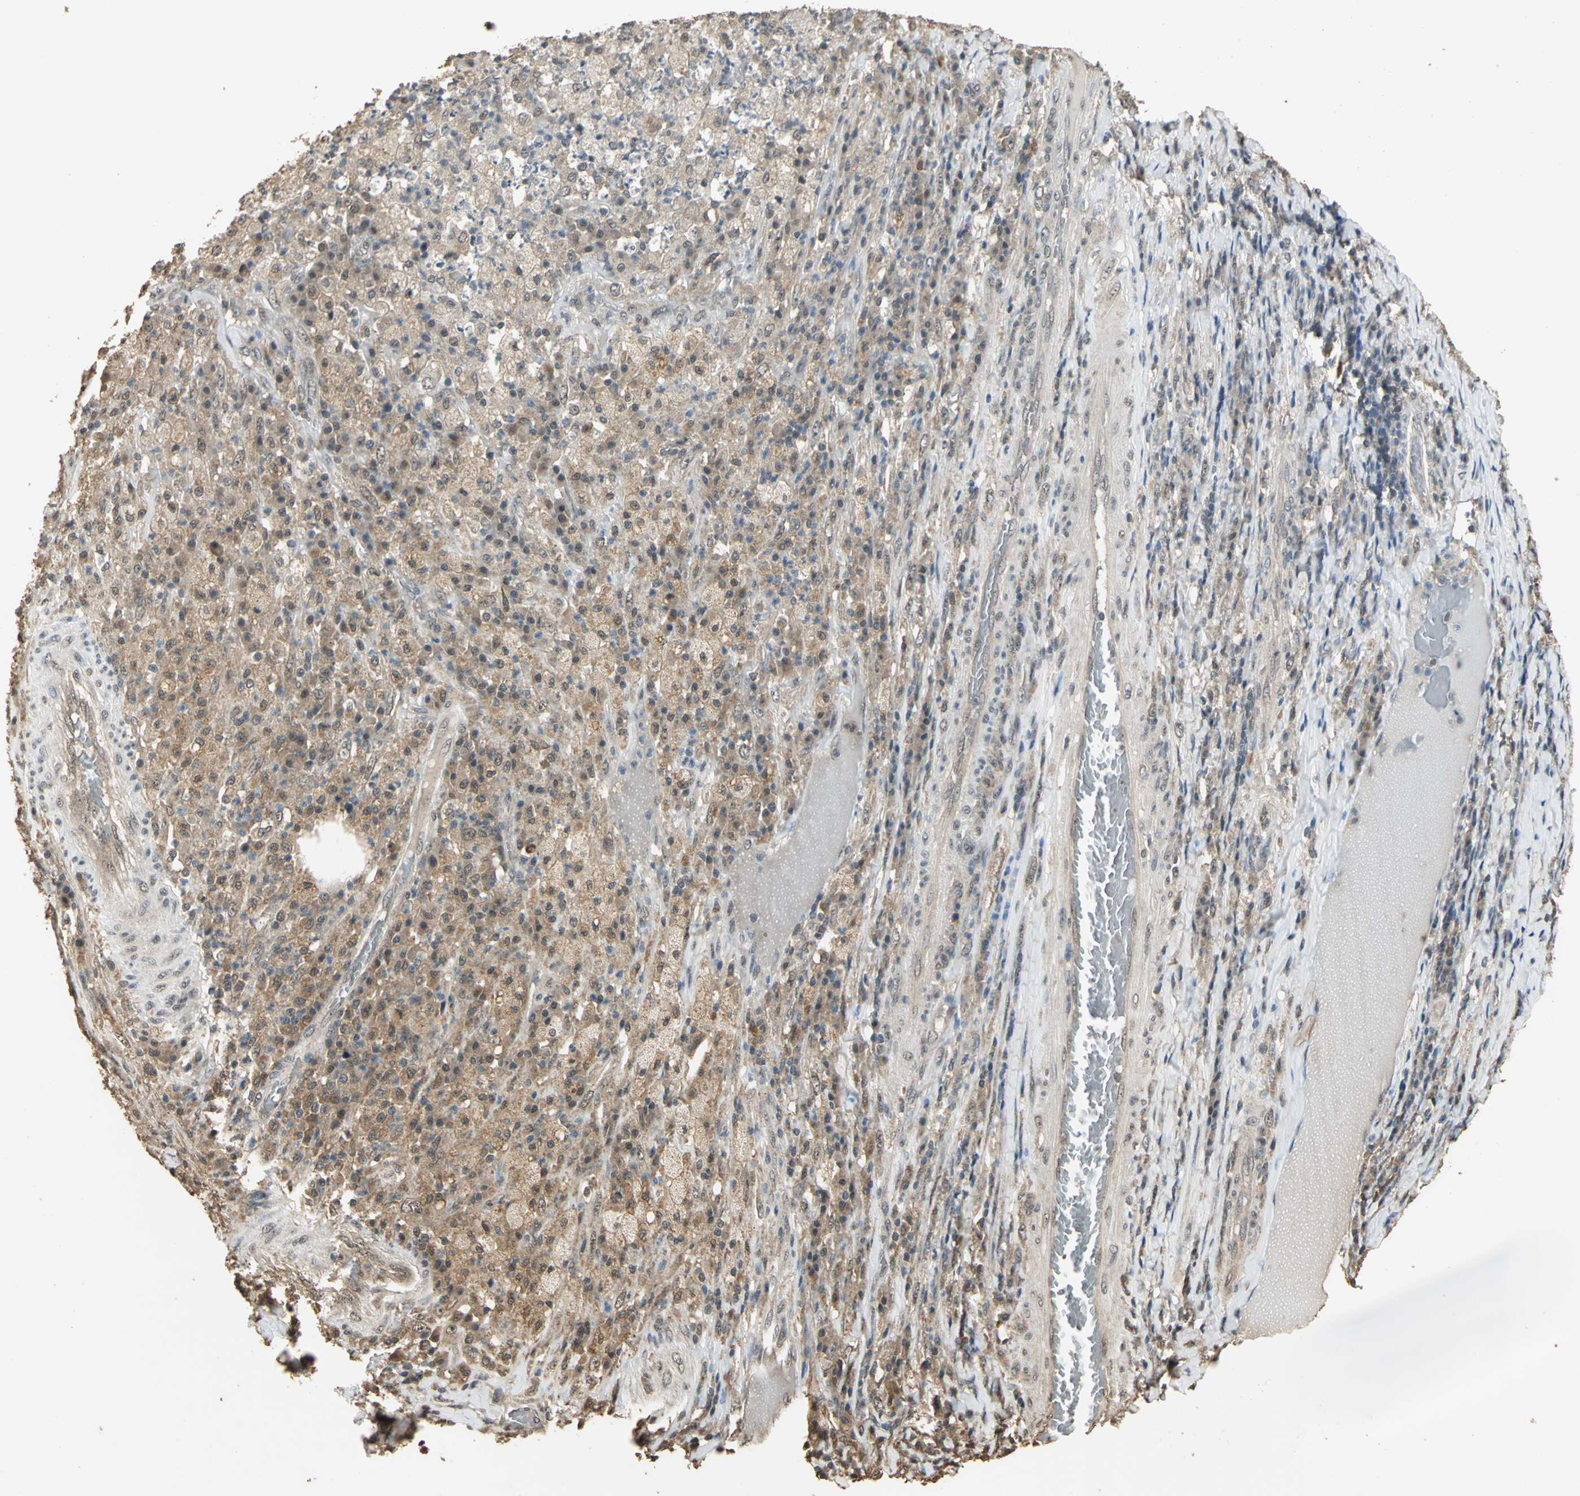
{"staining": {"intensity": "moderate", "quantity": ">75%", "location": "cytoplasmic/membranous"}, "tissue": "testis cancer", "cell_type": "Tumor cells", "image_type": "cancer", "snomed": [{"axis": "morphology", "description": "Necrosis, NOS"}, {"axis": "morphology", "description": "Carcinoma, Embryonal, NOS"}, {"axis": "topography", "description": "Testis"}], "caption": "The image demonstrates staining of embryonal carcinoma (testis), revealing moderate cytoplasmic/membranous protein positivity (brown color) within tumor cells. (DAB (3,3'-diaminobenzidine) IHC with brightfield microscopy, high magnification).", "gene": "UCHL5", "patient": {"sex": "male", "age": 19}}